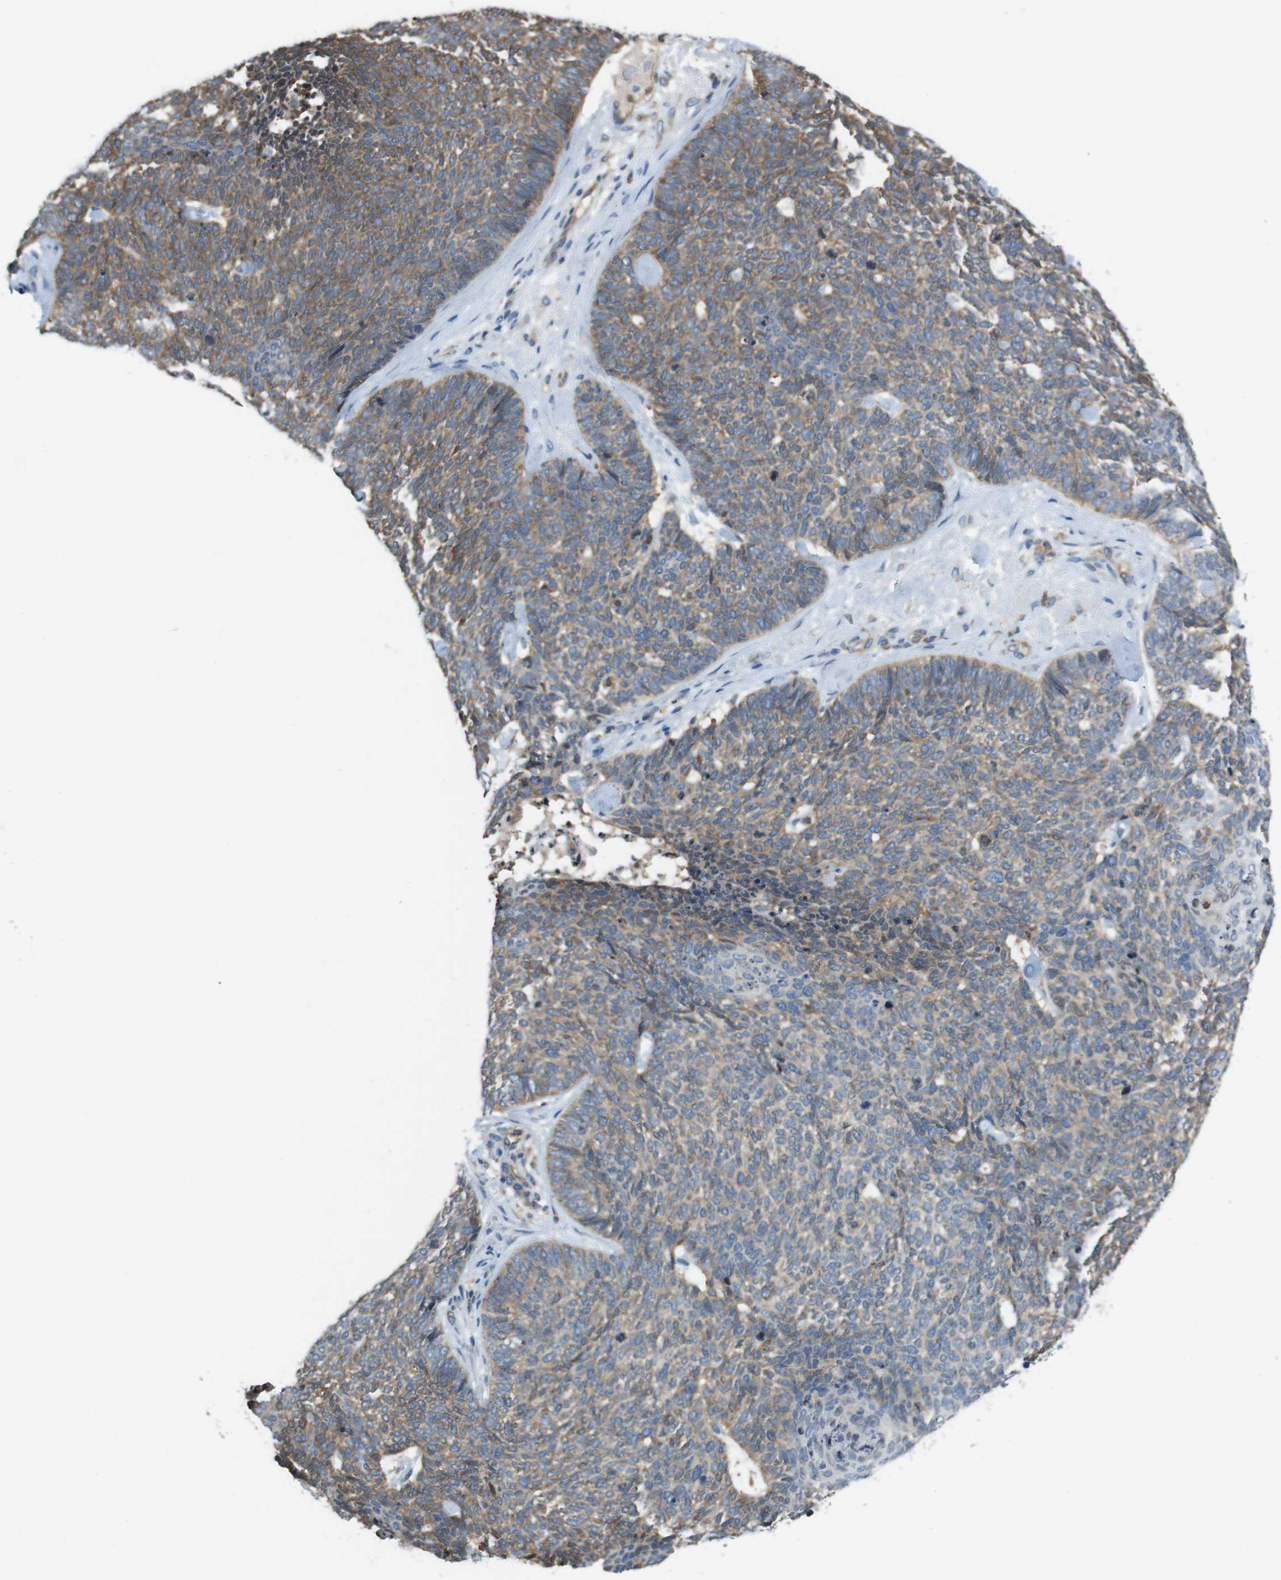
{"staining": {"intensity": "moderate", "quantity": ">75%", "location": "cytoplasmic/membranous"}, "tissue": "skin cancer", "cell_type": "Tumor cells", "image_type": "cancer", "snomed": [{"axis": "morphology", "description": "Basal cell carcinoma"}, {"axis": "topography", "description": "Skin"}], "caption": "Protein expression analysis of skin basal cell carcinoma exhibits moderate cytoplasmic/membranous staining in about >75% of tumor cells. (DAB IHC with brightfield microscopy, high magnification).", "gene": "PCDH10", "patient": {"sex": "female", "age": 84}}